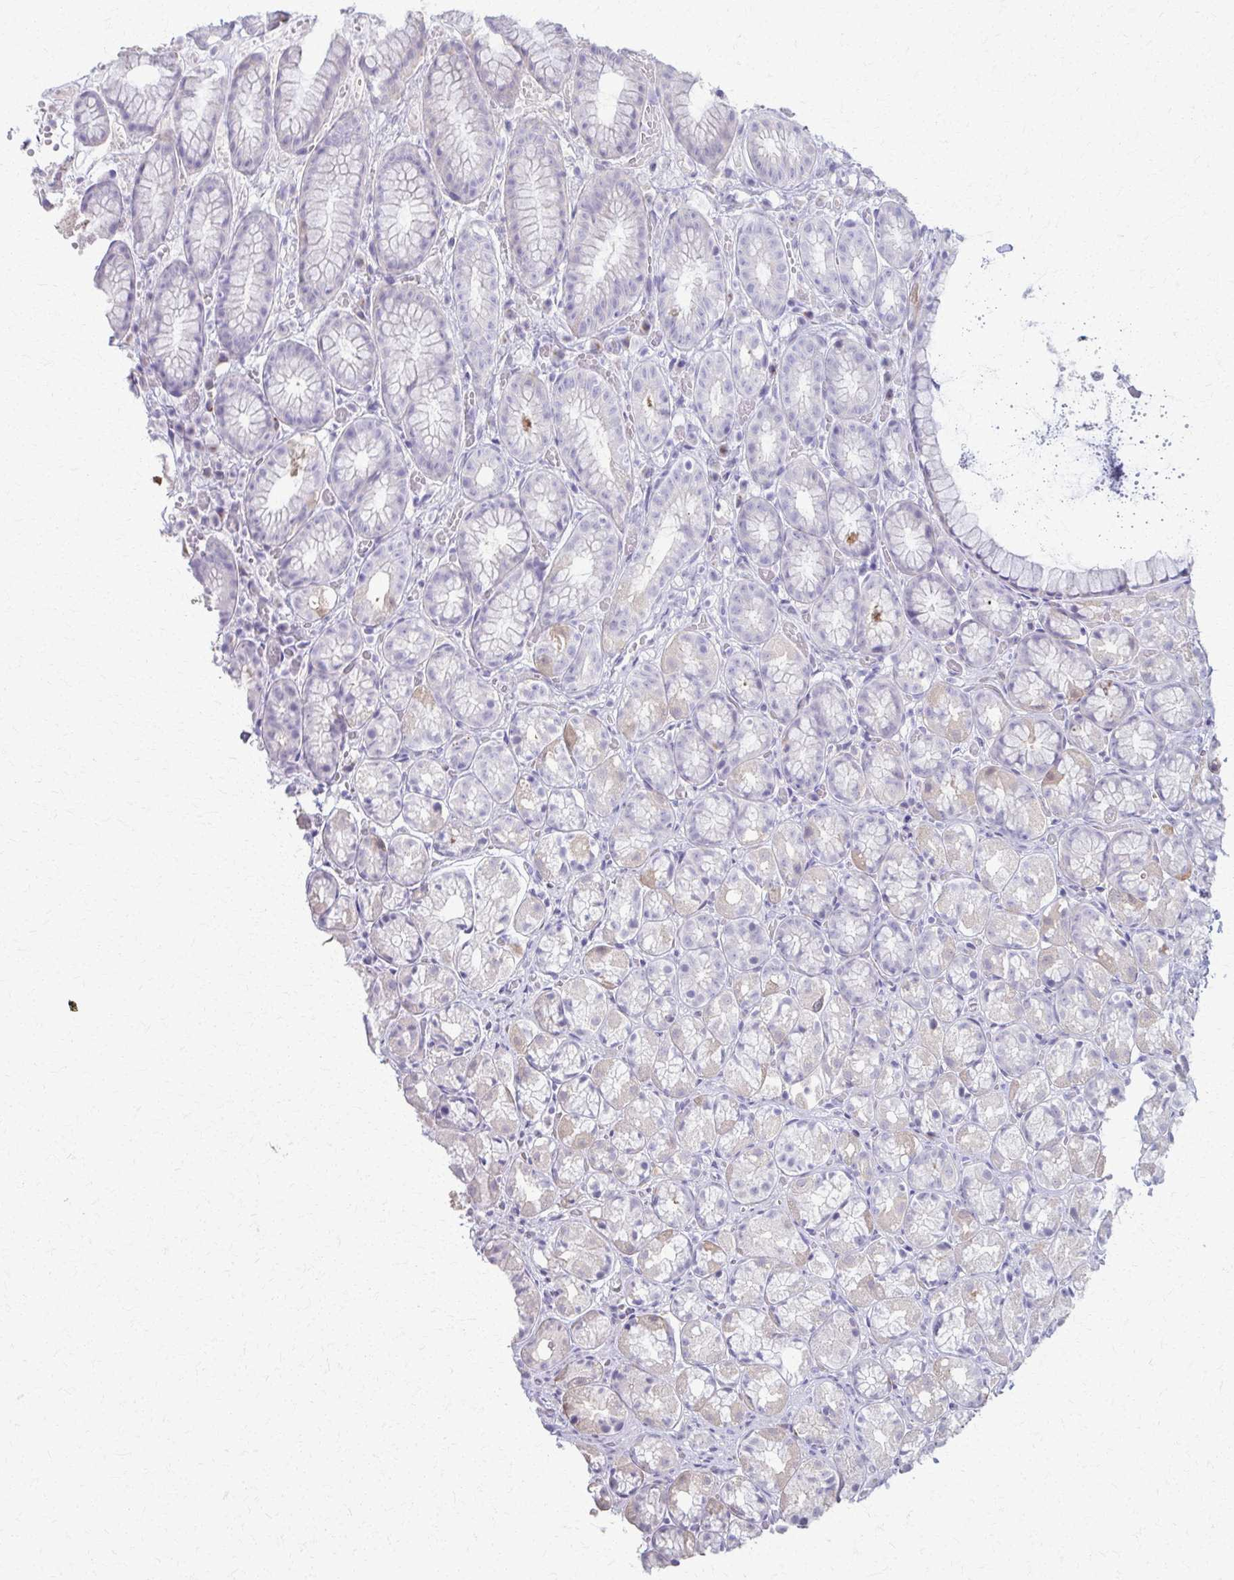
{"staining": {"intensity": "negative", "quantity": "none", "location": "none"}, "tissue": "stomach", "cell_type": "Glandular cells", "image_type": "normal", "snomed": [{"axis": "morphology", "description": "Normal tissue, NOS"}, {"axis": "topography", "description": "Smooth muscle"}, {"axis": "topography", "description": "Stomach"}], "caption": "DAB immunohistochemical staining of benign stomach reveals no significant staining in glandular cells. (DAB (3,3'-diaminobenzidine) immunohistochemistry (IHC) visualized using brightfield microscopy, high magnification).", "gene": "ENSG00000275249", "patient": {"sex": "male", "age": 70}}